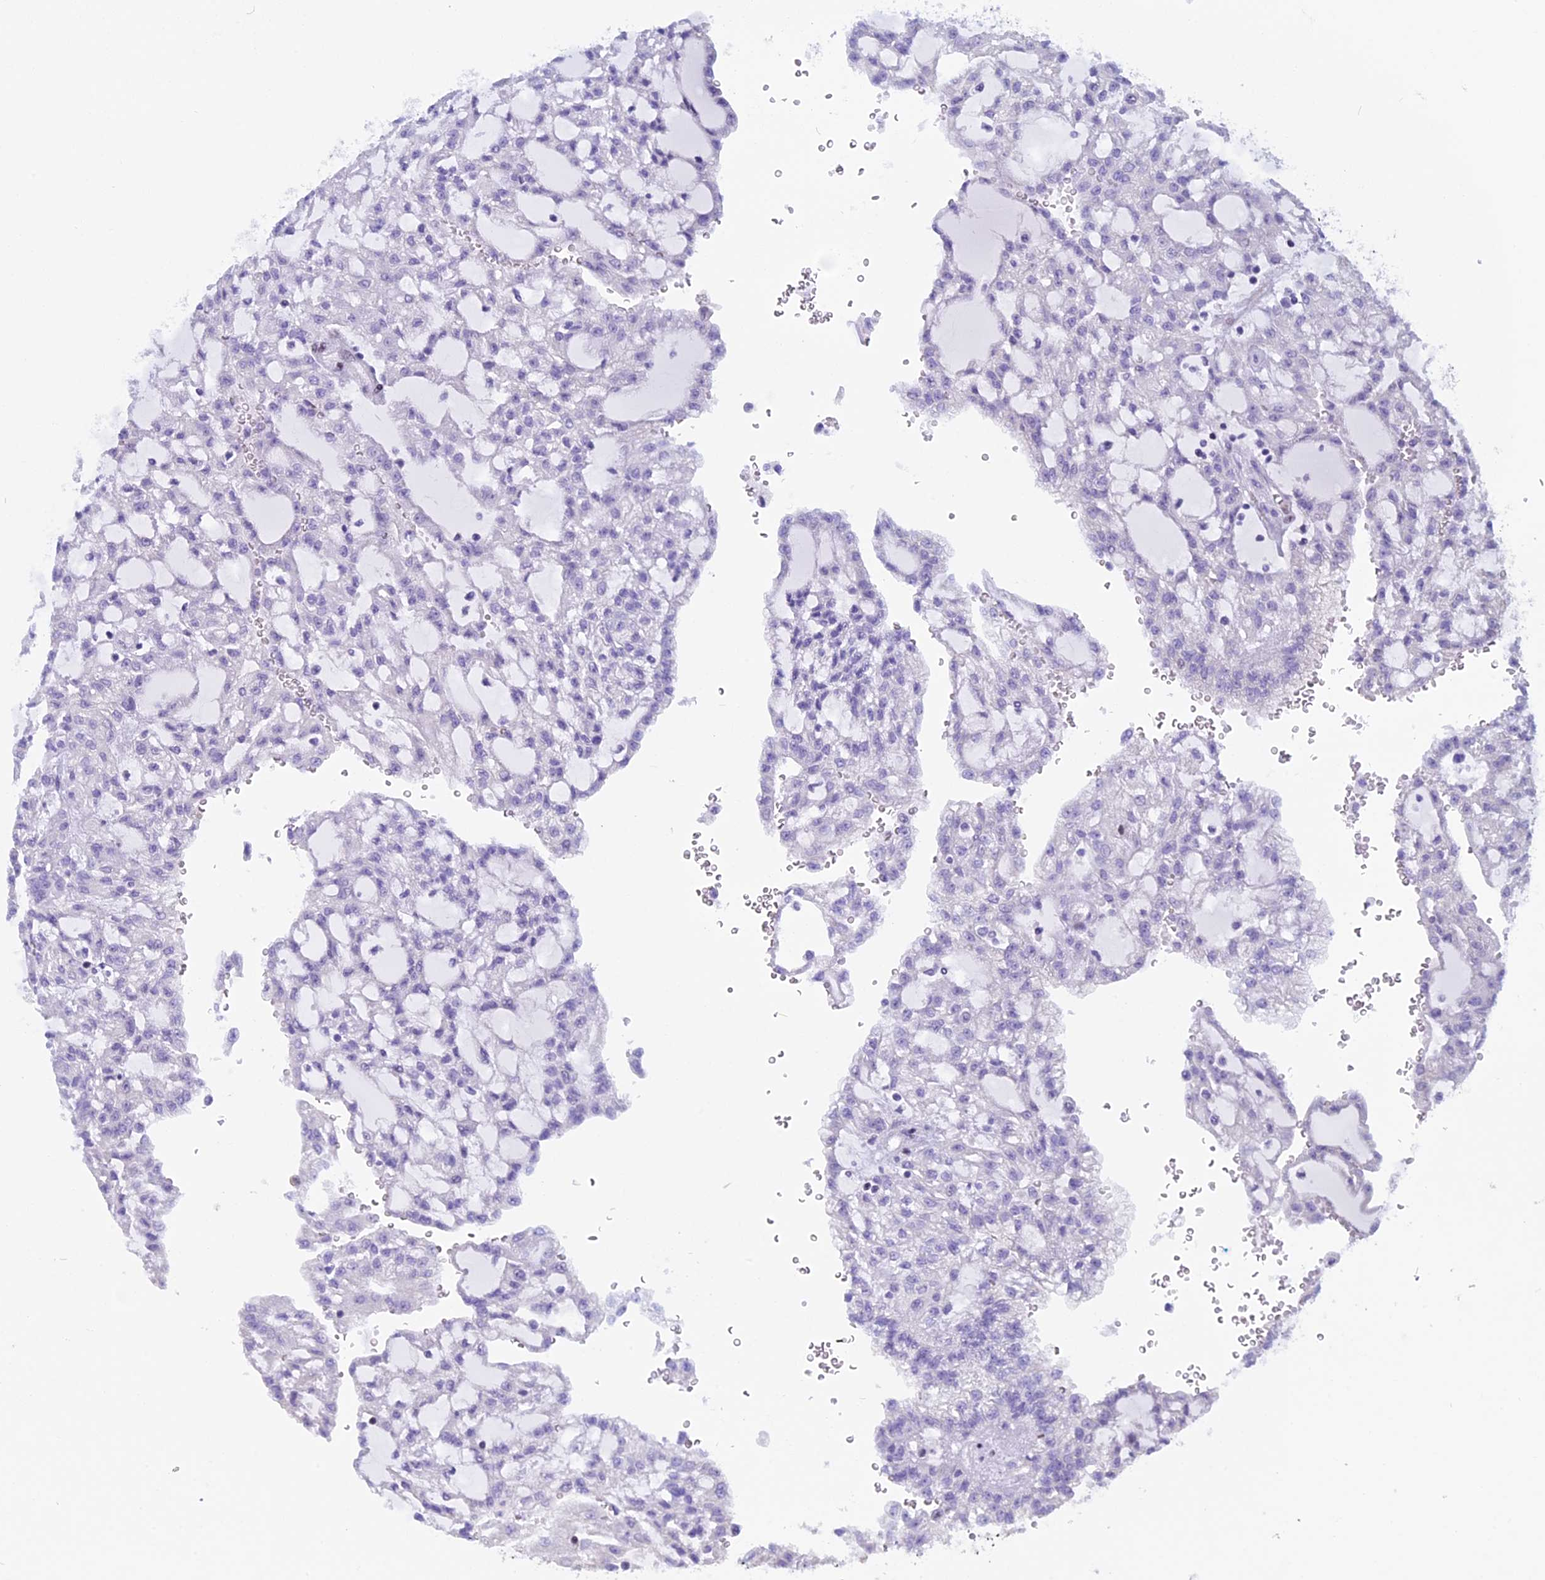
{"staining": {"intensity": "negative", "quantity": "none", "location": "none"}, "tissue": "renal cancer", "cell_type": "Tumor cells", "image_type": "cancer", "snomed": [{"axis": "morphology", "description": "Adenocarcinoma, NOS"}, {"axis": "topography", "description": "Kidney"}], "caption": "Adenocarcinoma (renal) was stained to show a protein in brown. There is no significant positivity in tumor cells.", "gene": "KCTD21", "patient": {"sex": "male", "age": 63}}